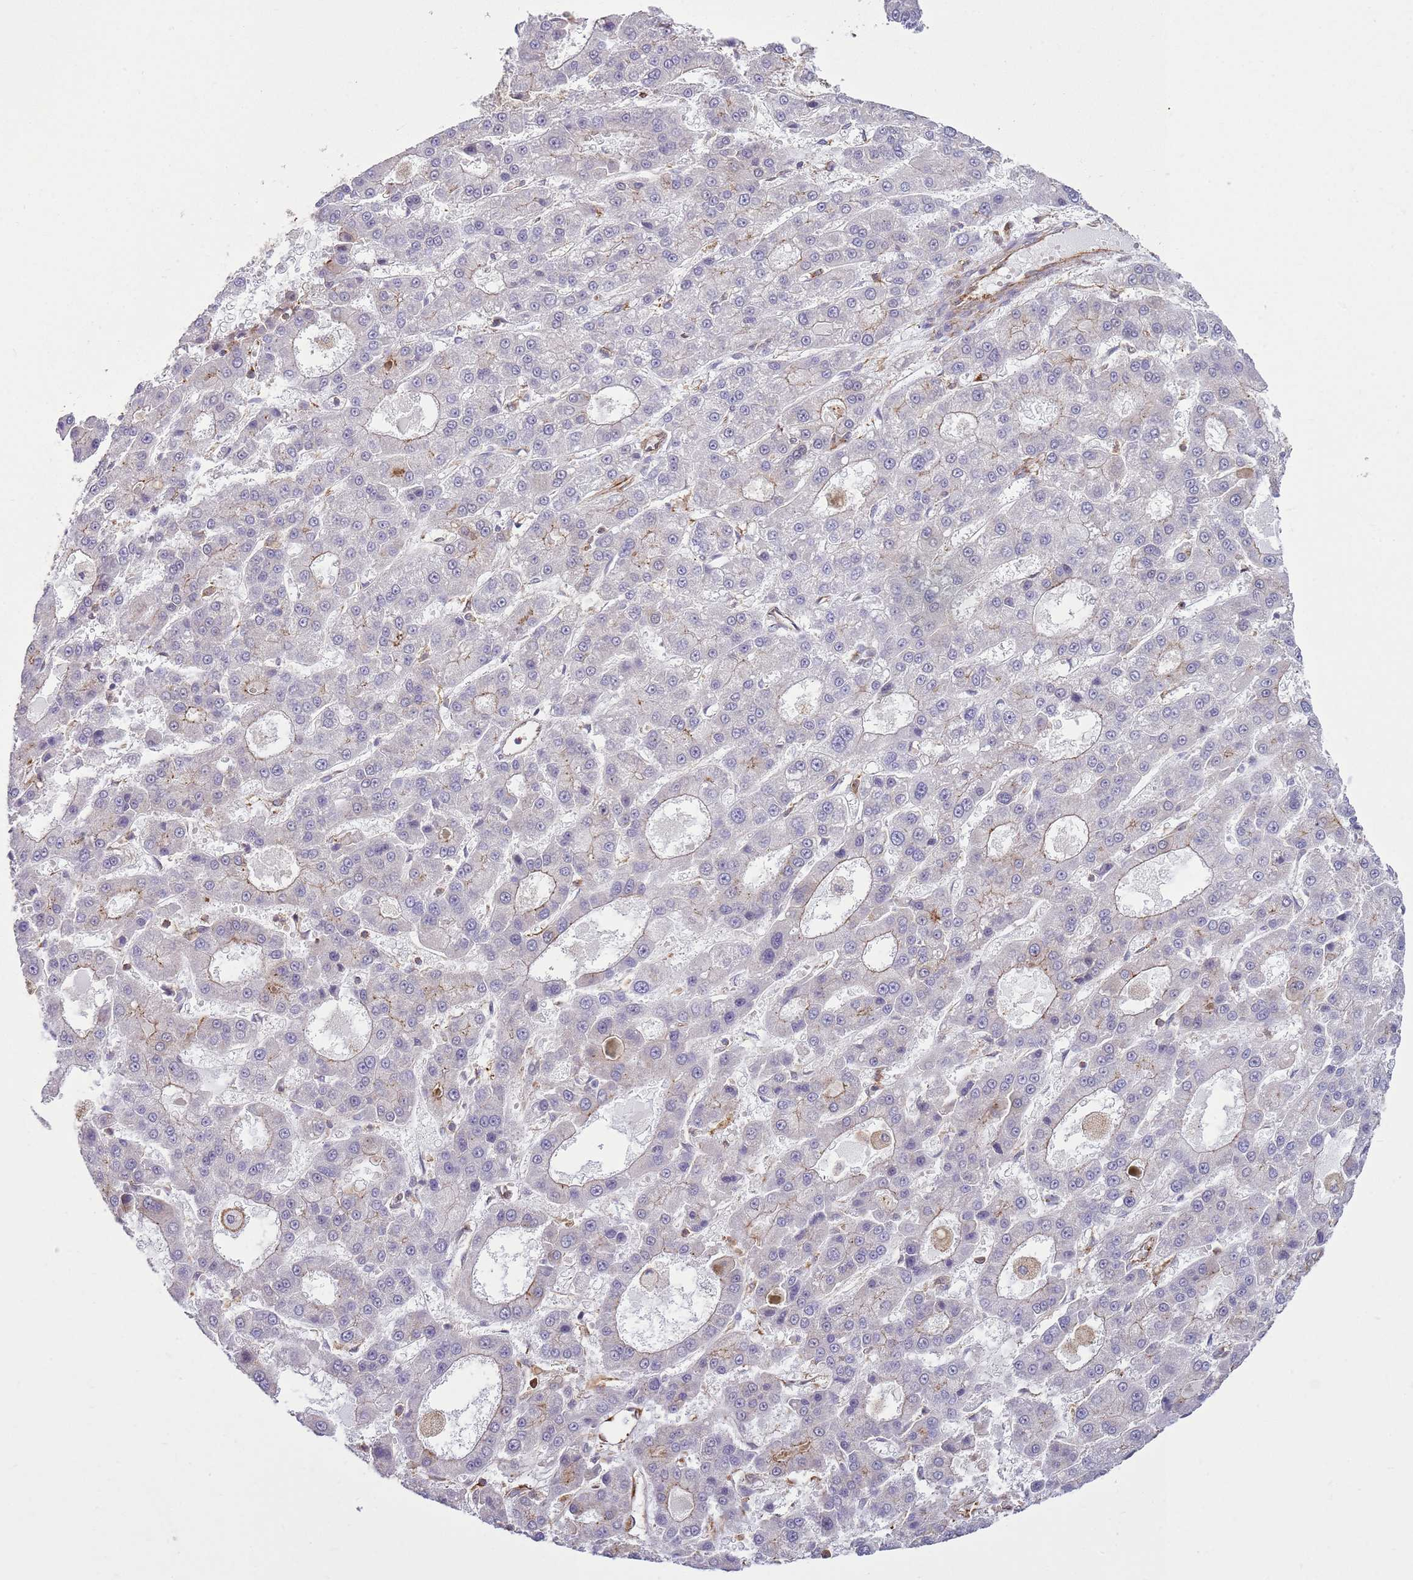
{"staining": {"intensity": "negative", "quantity": "none", "location": "none"}, "tissue": "liver cancer", "cell_type": "Tumor cells", "image_type": "cancer", "snomed": [{"axis": "morphology", "description": "Carcinoma, Hepatocellular, NOS"}, {"axis": "topography", "description": "Liver"}], "caption": "Tumor cells show no significant protein staining in liver cancer (hepatocellular carcinoma).", "gene": "GABRE", "patient": {"sex": "male", "age": 70}}